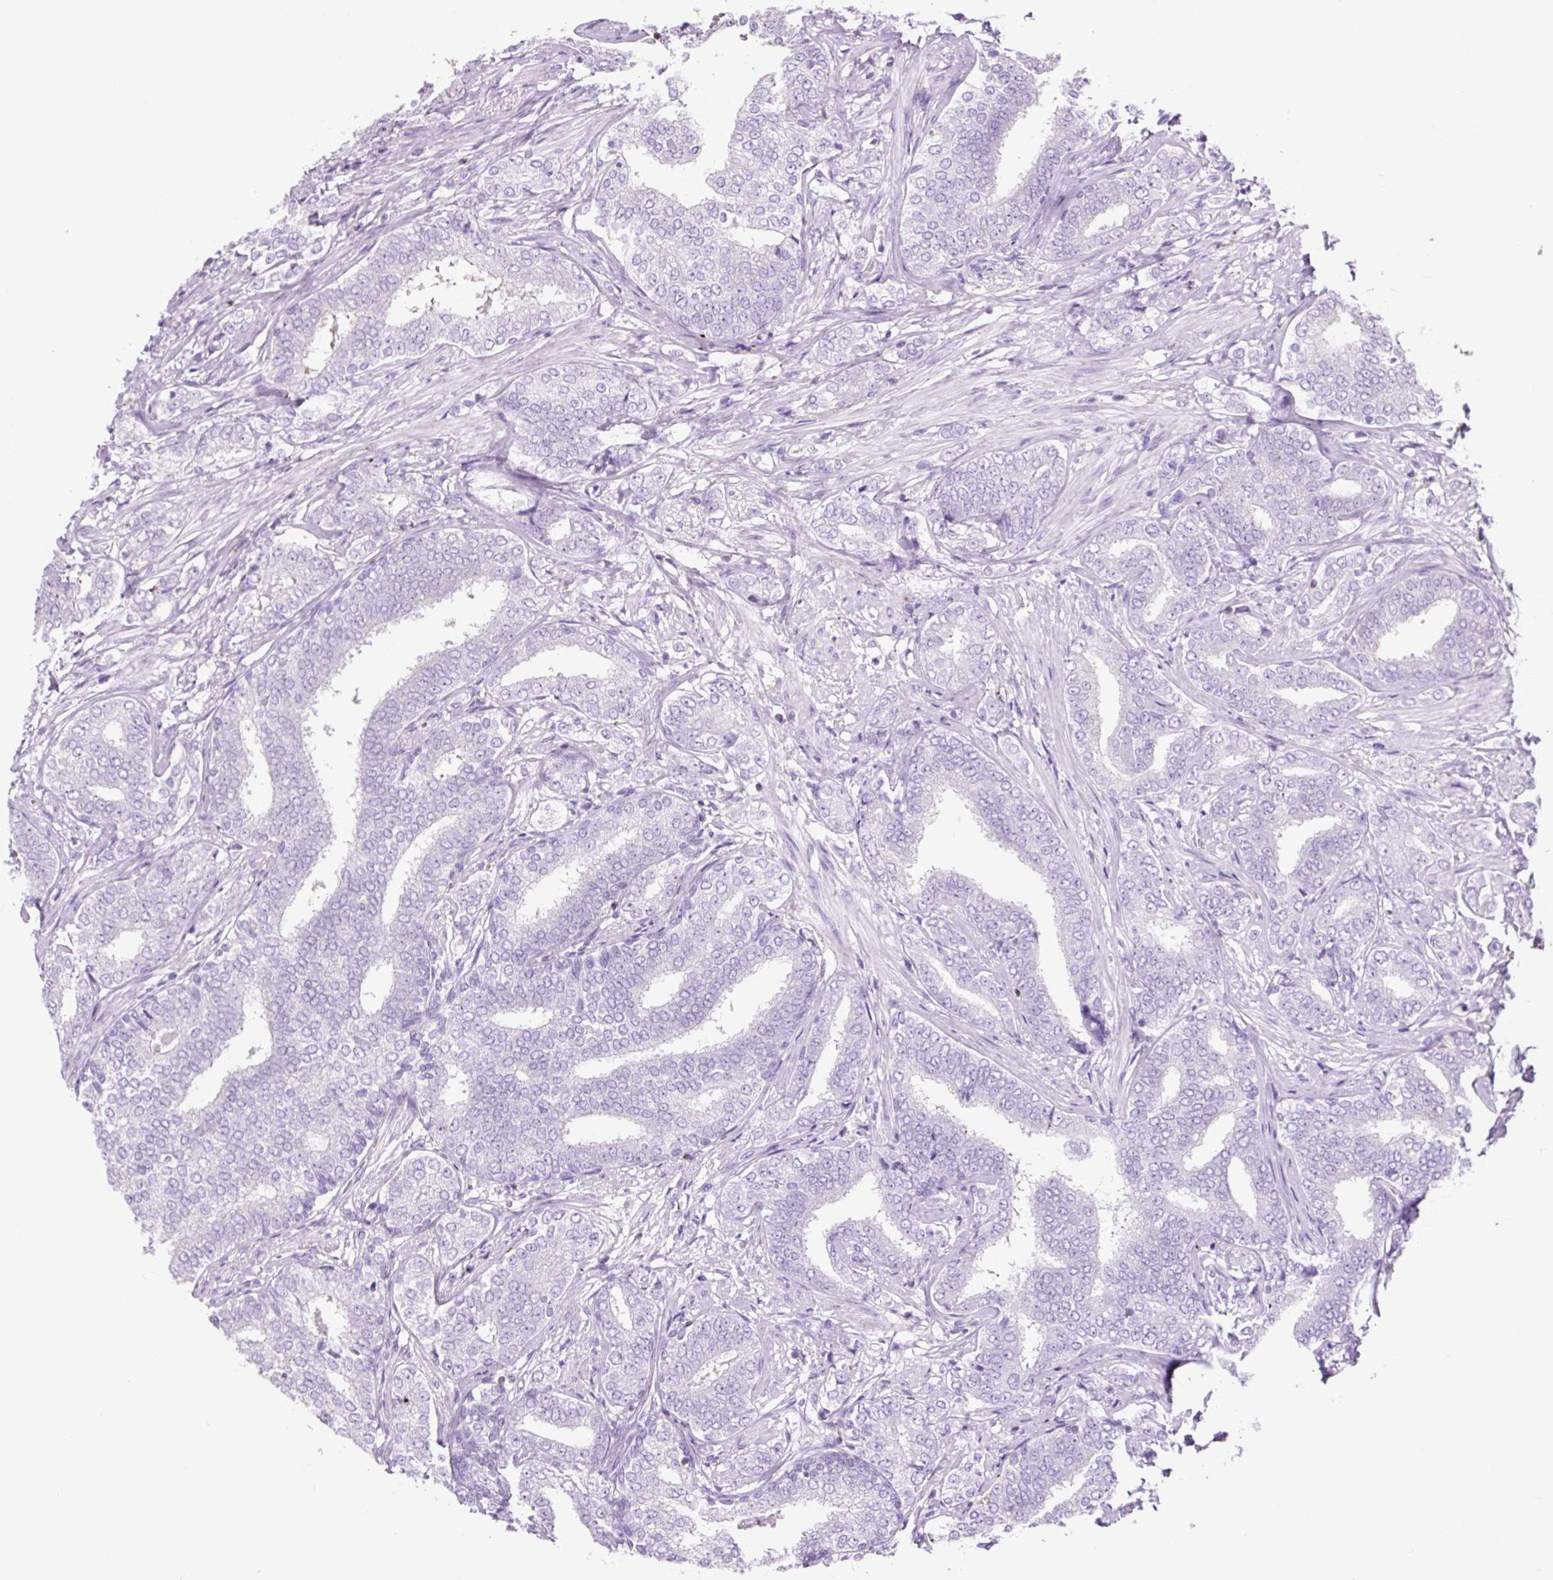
{"staining": {"intensity": "negative", "quantity": "none", "location": "none"}, "tissue": "prostate cancer", "cell_type": "Tumor cells", "image_type": "cancer", "snomed": [{"axis": "morphology", "description": "Adenocarcinoma, High grade"}, {"axis": "topography", "description": "Prostate"}], "caption": "The immunohistochemistry (IHC) photomicrograph has no significant expression in tumor cells of prostate cancer (adenocarcinoma (high-grade)) tissue.", "gene": "OR10A7", "patient": {"sex": "male", "age": 72}}